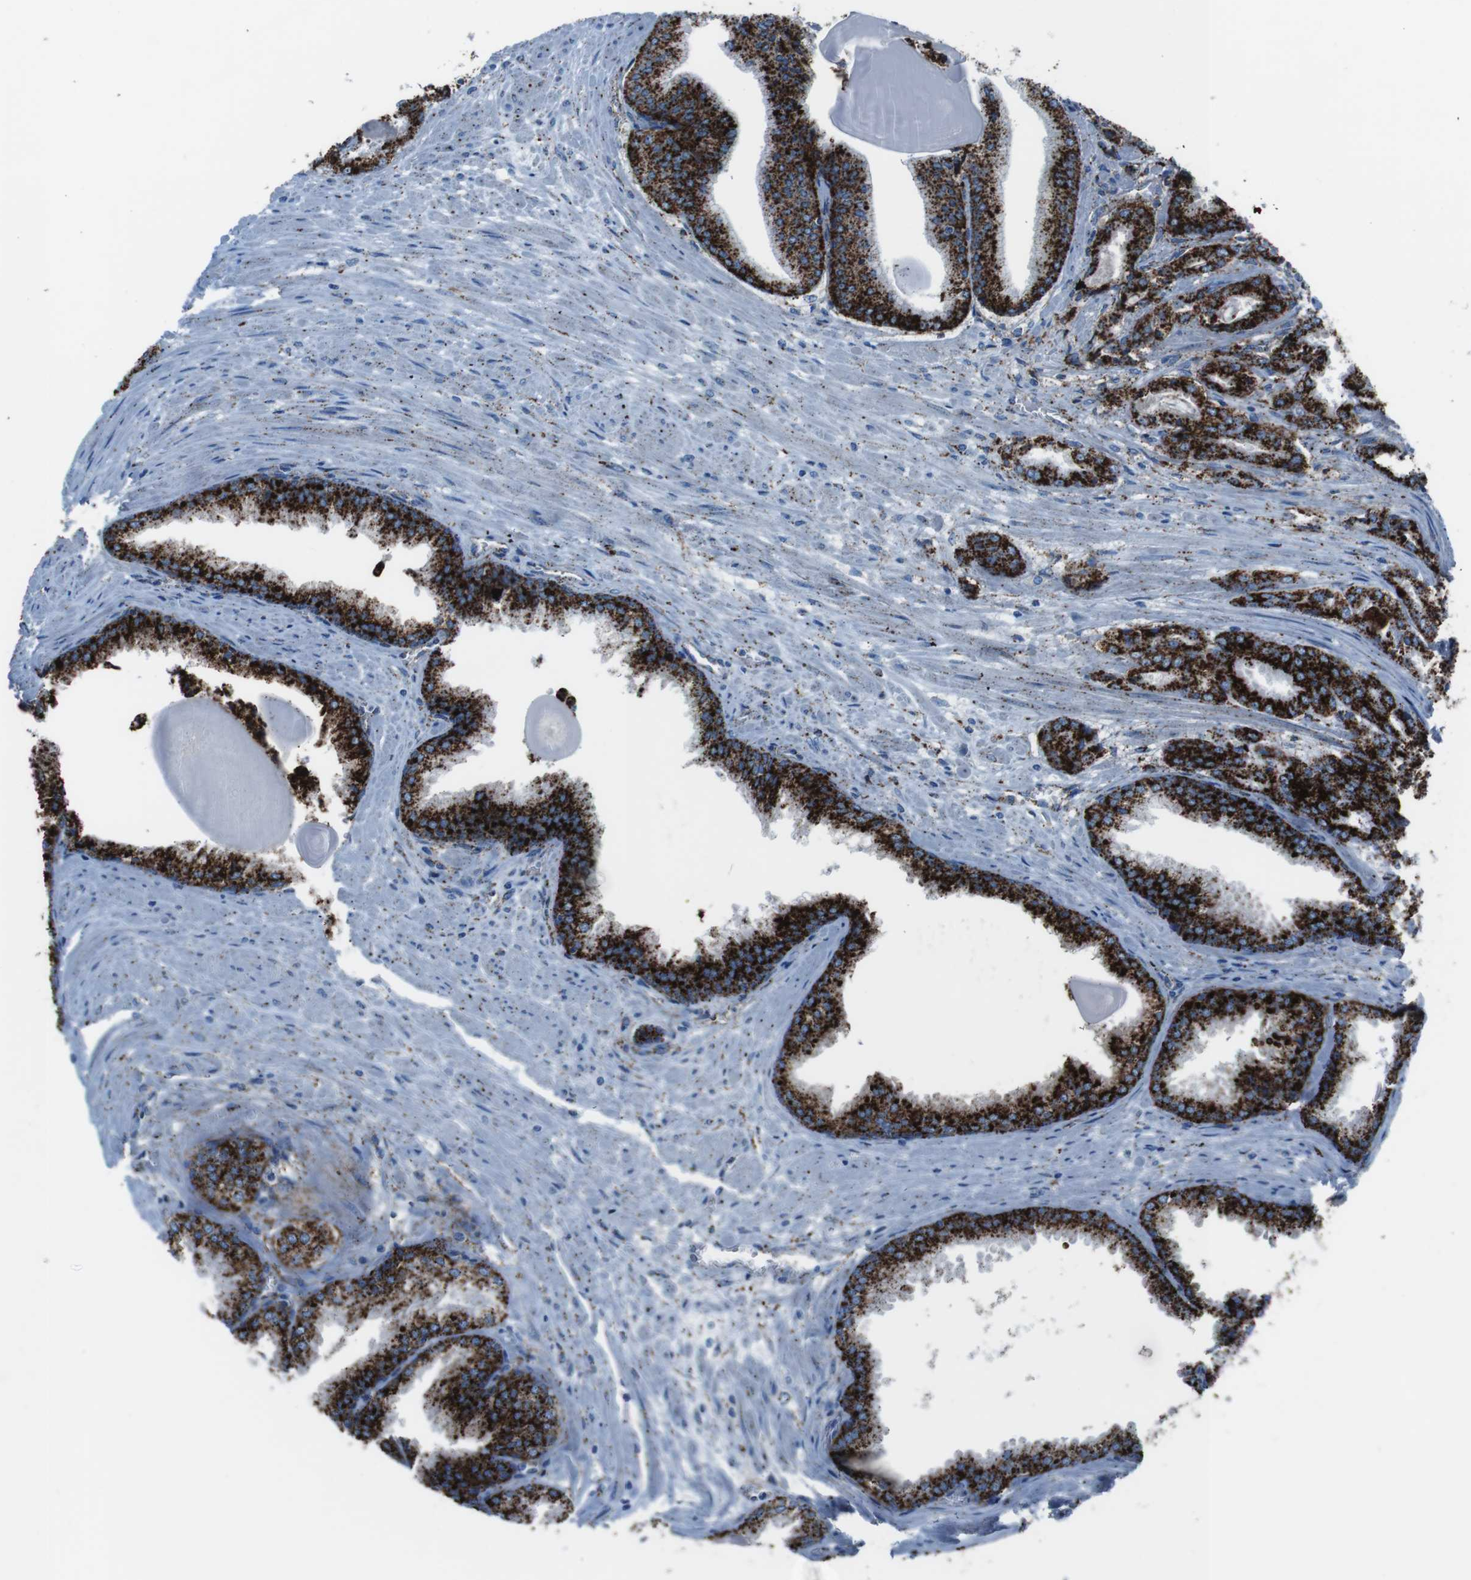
{"staining": {"intensity": "strong", "quantity": ">75%", "location": "cytoplasmic/membranous"}, "tissue": "prostate cancer", "cell_type": "Tumor cells", "image_type": "cancer", "snomed": [{"axis": "morphology", "description": "Adenocarcinoma, Low grade"}, {"axis": "topography", "description": "Prostate"}], "caption": "High-magnification brightfield microscopy of prostate cancer stained with DAB (3,3'-diaminobenzidine) (brown) and counterstained with hematoxylin (blue). tumor cells exhibit strong cytoplasmic/membranous staining is appreciated in about>75% of cells.", "gene": "SCARB2", "patient": {"sex": "male", "age": 59}}